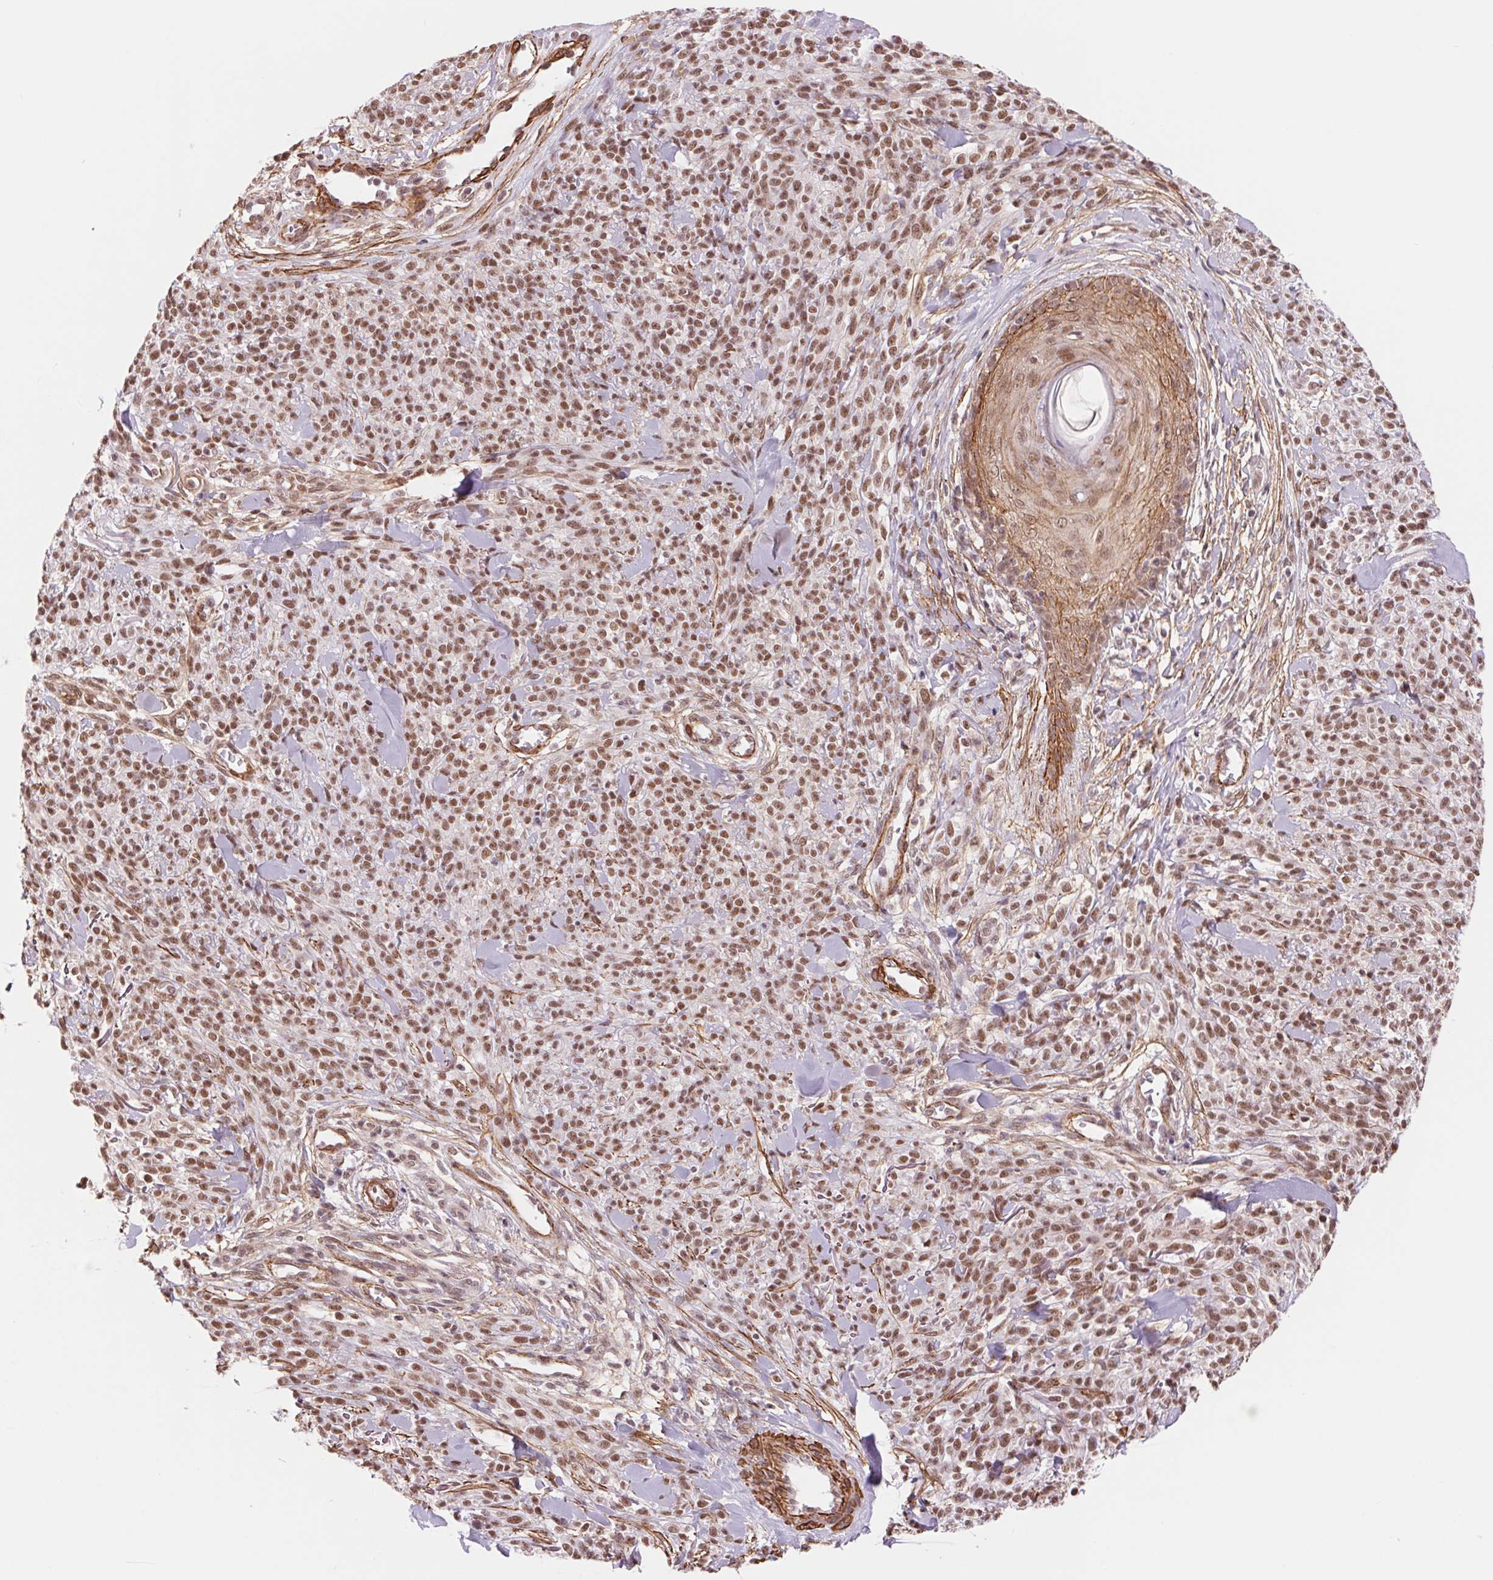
{"staining": {"intensity": "moderate", "quantity": ">75%", "location": "nuclear"}, "tissue": "melanoma", "cell_type": "Tumor cells", "image_type": "cancer", "snomed": [{"axis": "morphology", "description": "Malignant melanoma, NOS"}, {"axis": "topography", "description": "Skin"}, {"axis": "topography", "description": "Skin of trunk"}], "caption": "Malignant melanoma tissue exhibits moderate nuclear positivity in approximately >75% of tumor cells", "gene": "BCAT1", "patient": {"sex": "male", "age": 74}}